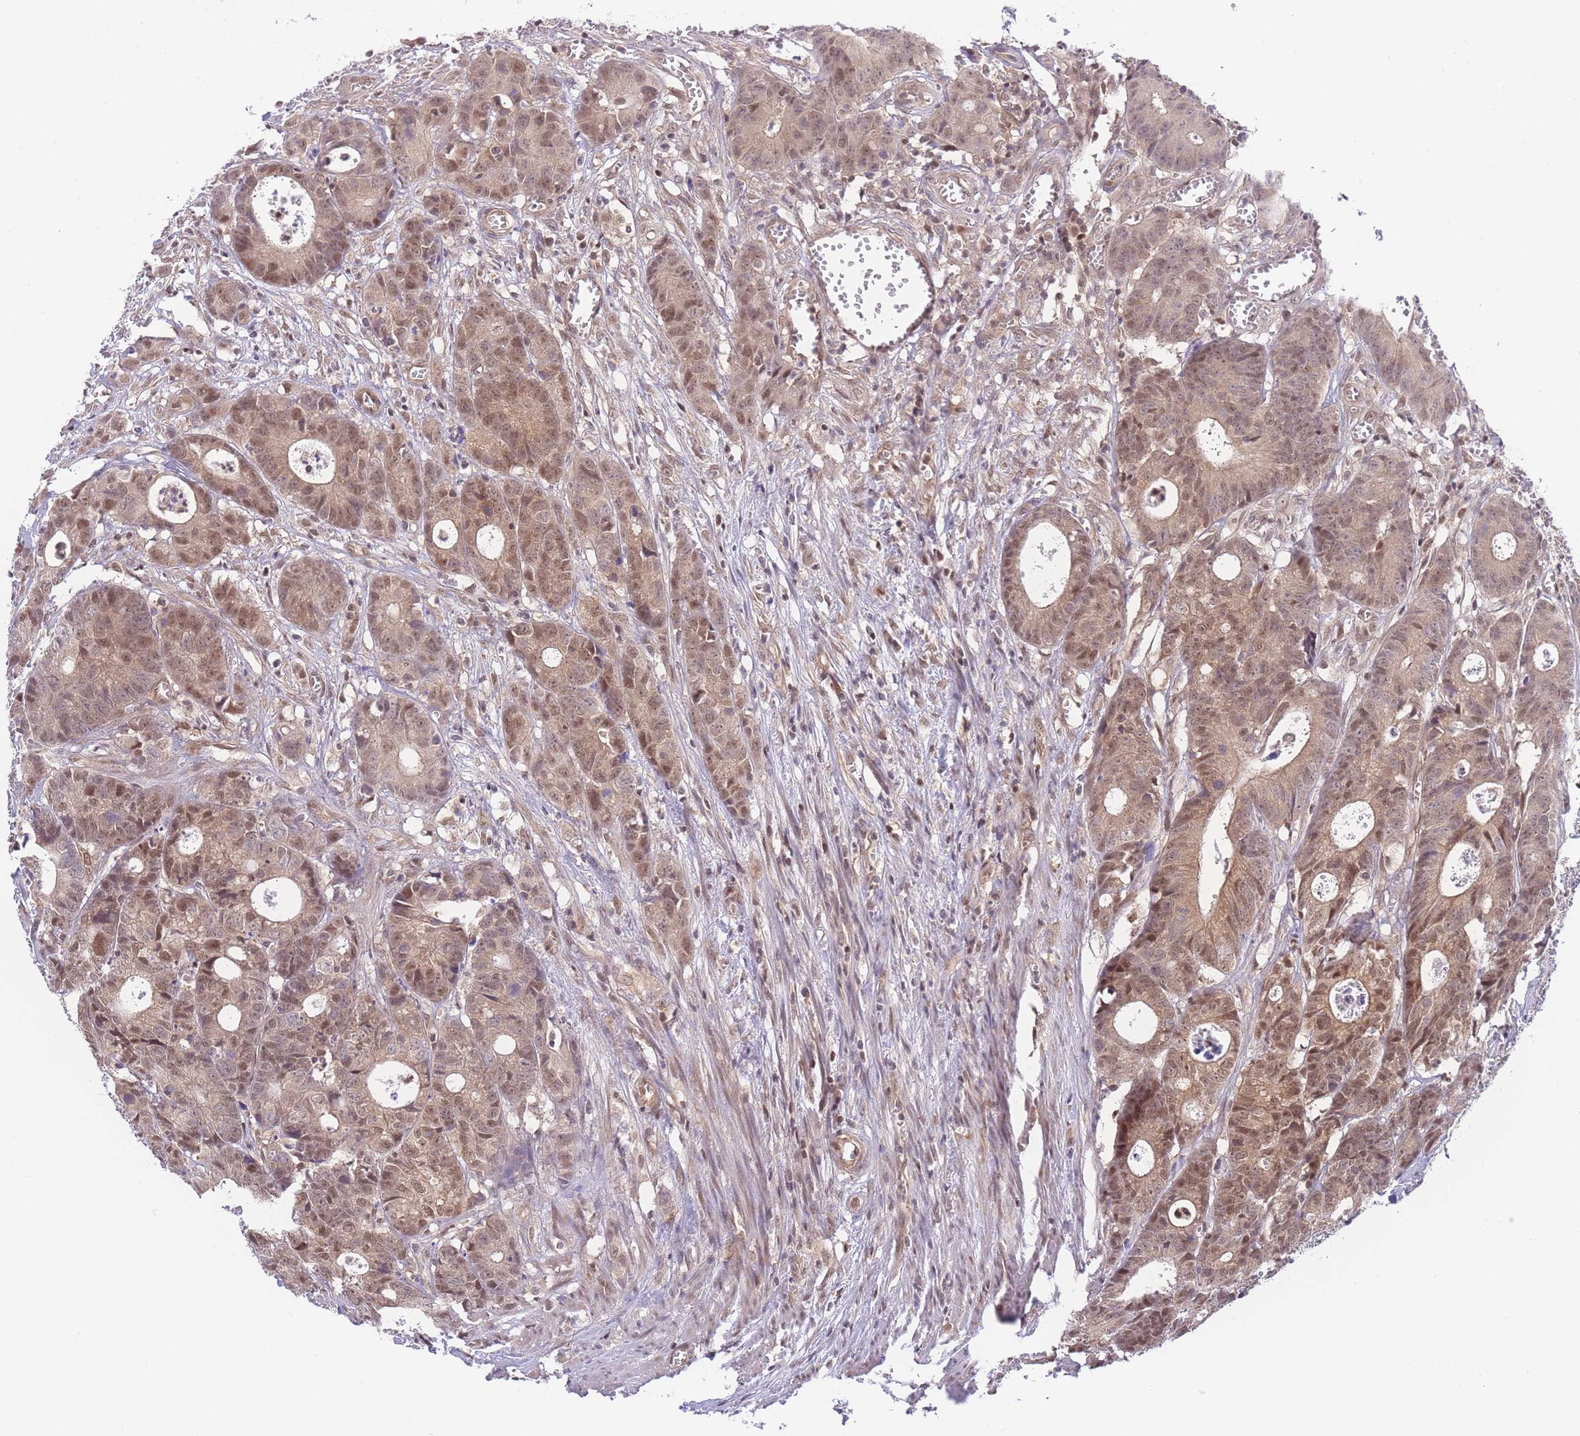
{"staining": {"intensity": "moderate", "quantity": ">75%", "location": "cytoplasmic/membranous,nuclear"}, "tissue": "colorectal cancer", "cell_type": "Tumor cells", "image_type": "cancer", "snomed": [{"axis": "morphology", "description": "Adenocarcinoma, NOS"}, {"axis": "topography", "description": "Colon"}], "caption": "Colorectal cancer tissue shows moderate cytoplasmic/membranous and nuclear positivity in approximately >75% of tumor cells", "gene": "KIAA1191", "patient": {"sex": "female", "age": 57}}